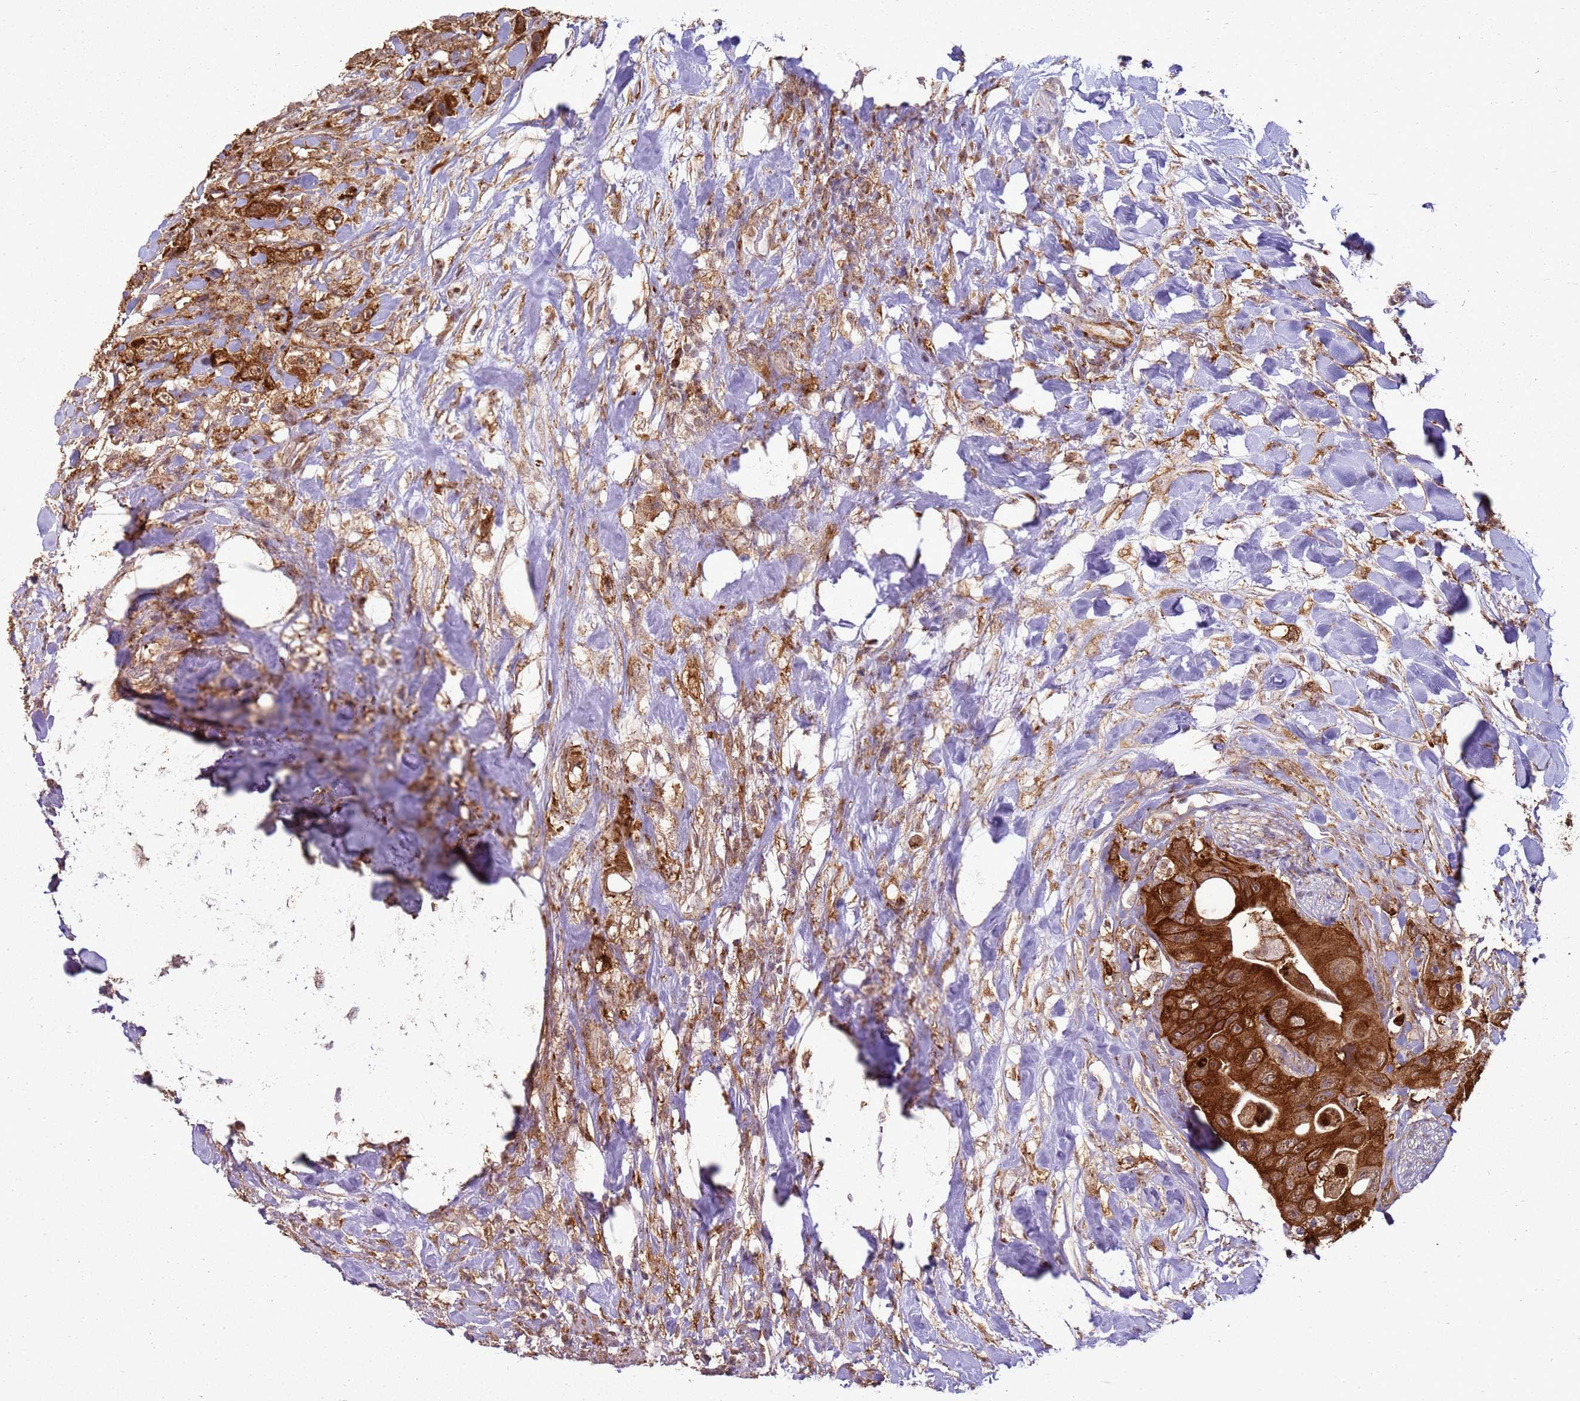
{"staining": {"intensity": "strong", "quantity": ">75%", "location": "cytoplasmic/membranous"}, "tissue": "colorectal cancer", "cell_type": "Tumor cells", "image_type": "cancer", "snomed": [{"axis": "morphology", "description": "Adenocarcinoma, NOS"}, {"axis": "topography", "description": "Colon"}], "caption": "Protein analysis of colorectal adenocarcinoma tissue exhibits strong cytoplasmic/membranous staining in approximately >75% of tumor cells.", "gene": "GABRE", "patient": {"sex": "female", "age": 46}}